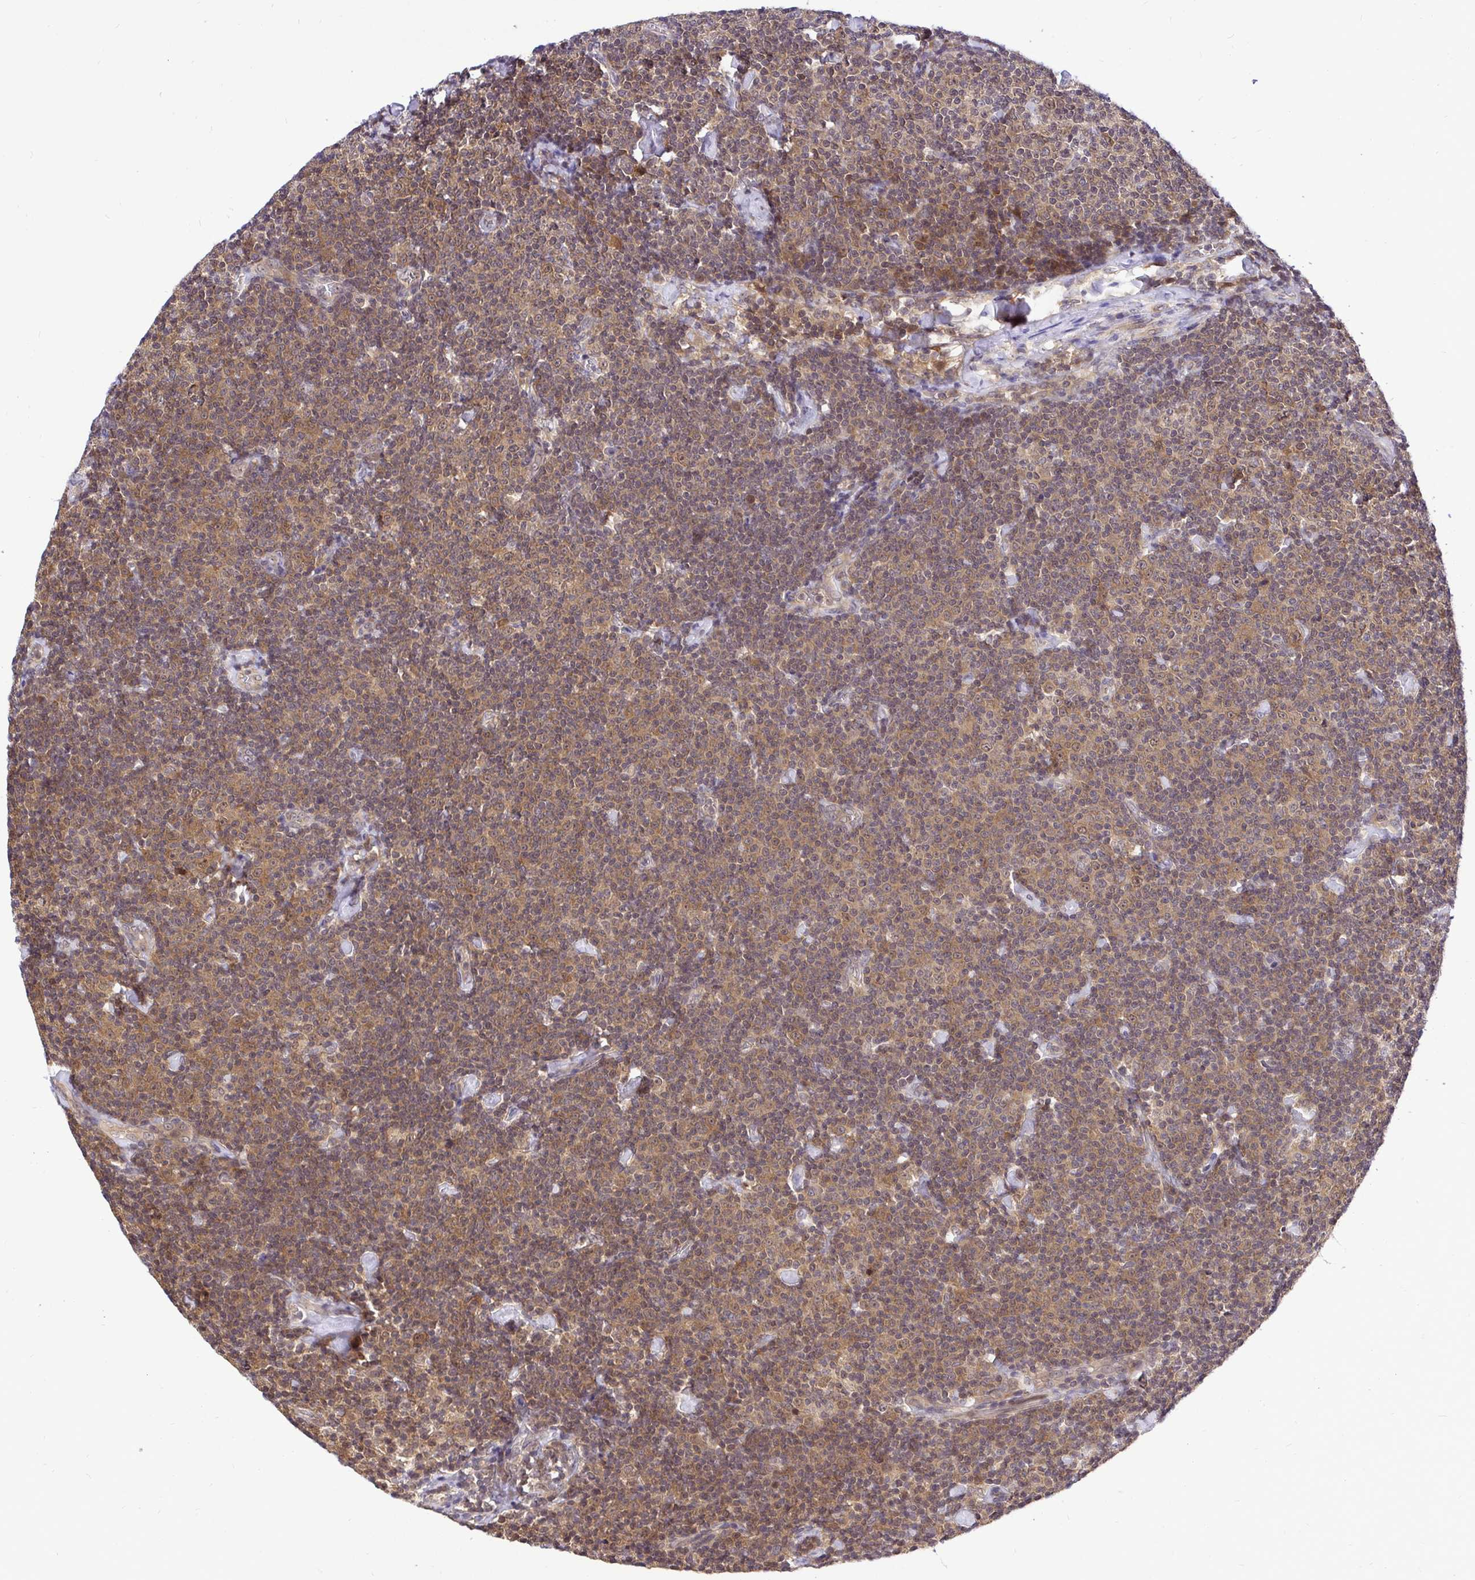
{"staining": {"intensity": "moderate", "quantity": ">75%", "location": "cytoplasmic/membranous,nuclear"}, "tissue": "lymphoma", "cell_type": "Tumor cells", "image_type": "cancer", "snomed": [{"axis": "morphology", "description": "Malignant lymphoma, non-Hodgkin's type, Low grade"}, {"axis": "topography", "description": "Lymph node"}], "caption": "Protein expression analysis of low-grade malignant lymphoma, non-Hodgkin's type reveals moderate cytoplasmic/membranous and nuclear positivity in approximately >75% of tumor cells.", "gene": "UBE2M", "patient": {"sex": "male", "age": 81}}